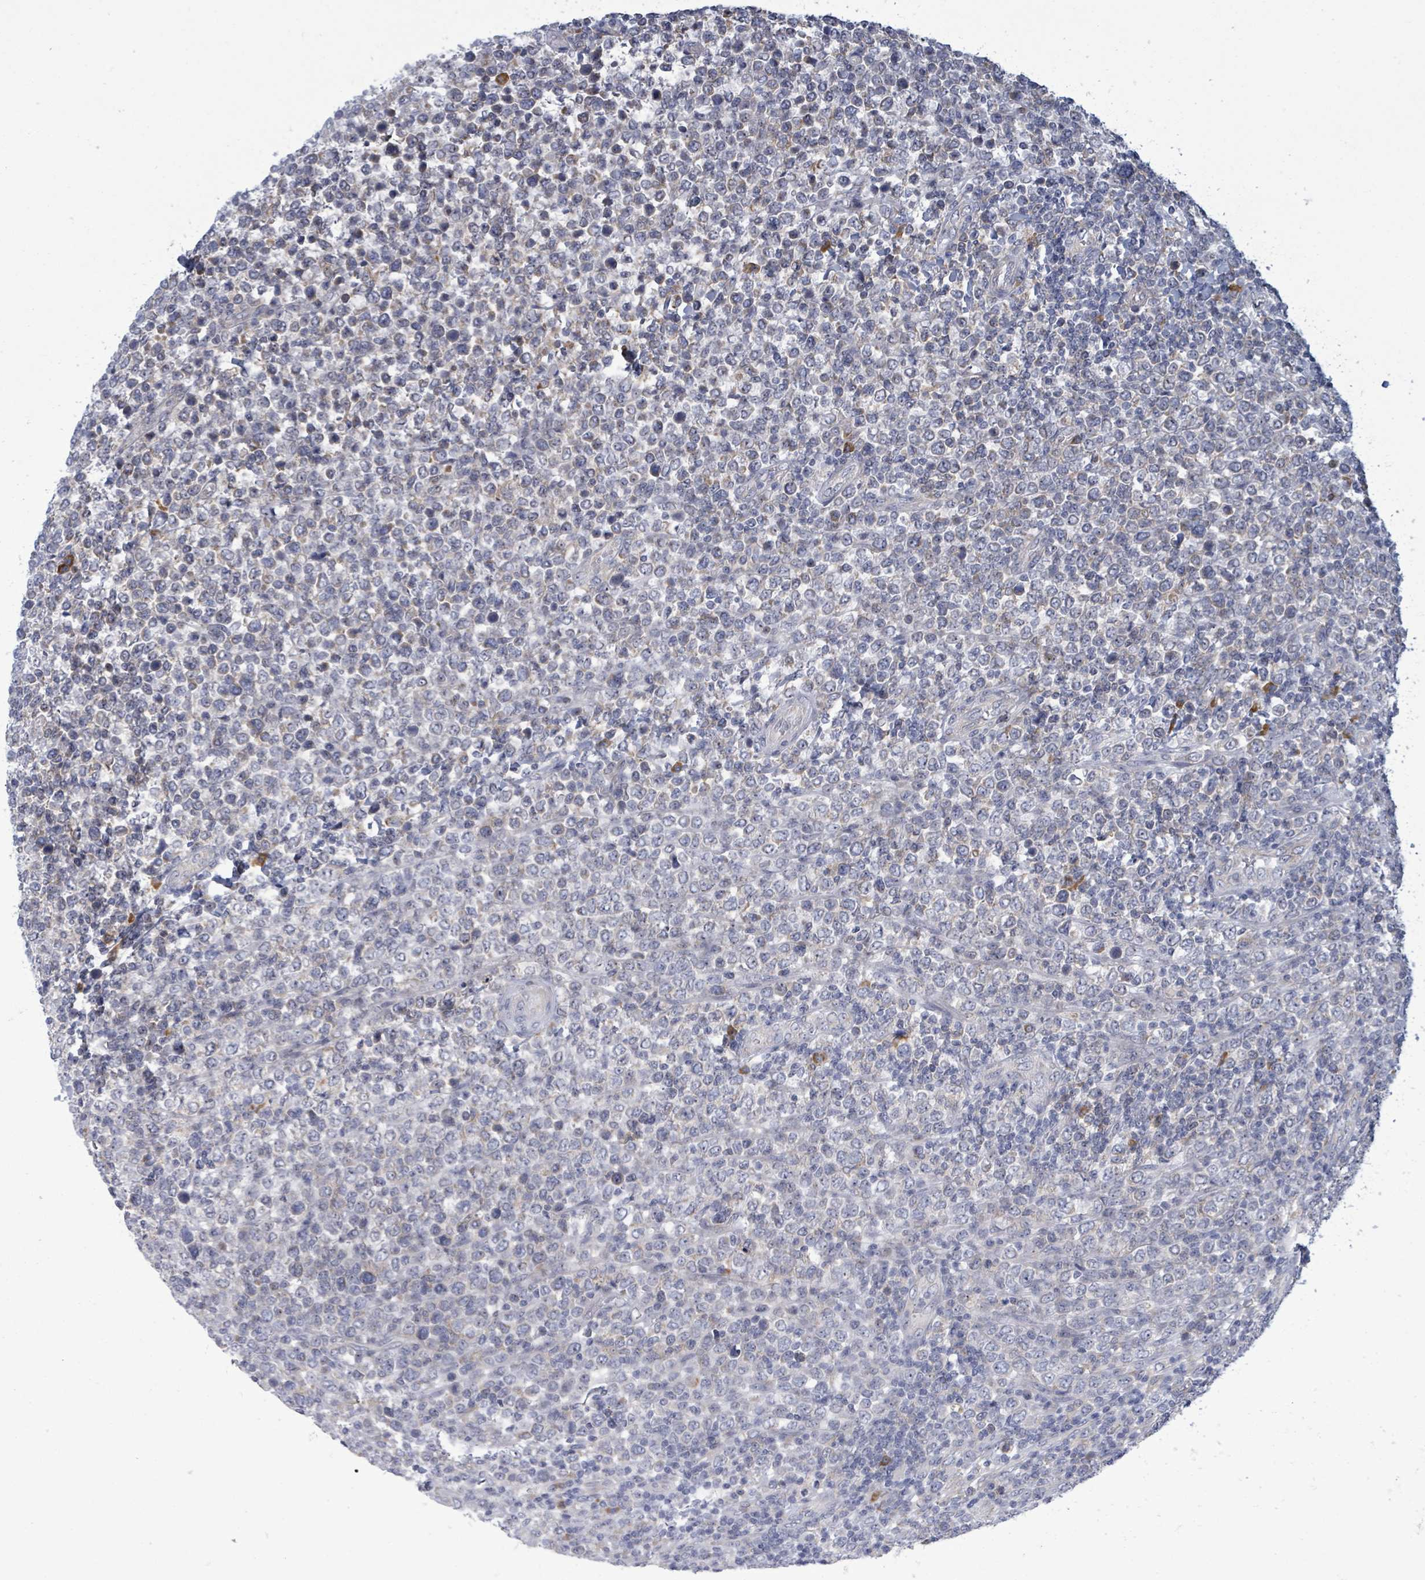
{"staining": {"intensity": "negative", "quantity": "none", "location": "none"}, "tissue": "lymphoma", "cell_type": "Tumor cells", "image_type": "cancer", "snomed": [{"axis": "morphology", "description": "Malignant lymphoma, non-Hodgkin's type, High grade"}, {"axis": "topography", "description": "Soft tissue"}], "caption": "Lymphoma was stained to show a protein in brown. There is no significant positivity in tumor cells.", "gene": "ATP13A1", "patient": {"sex": "female", "age": 56}}